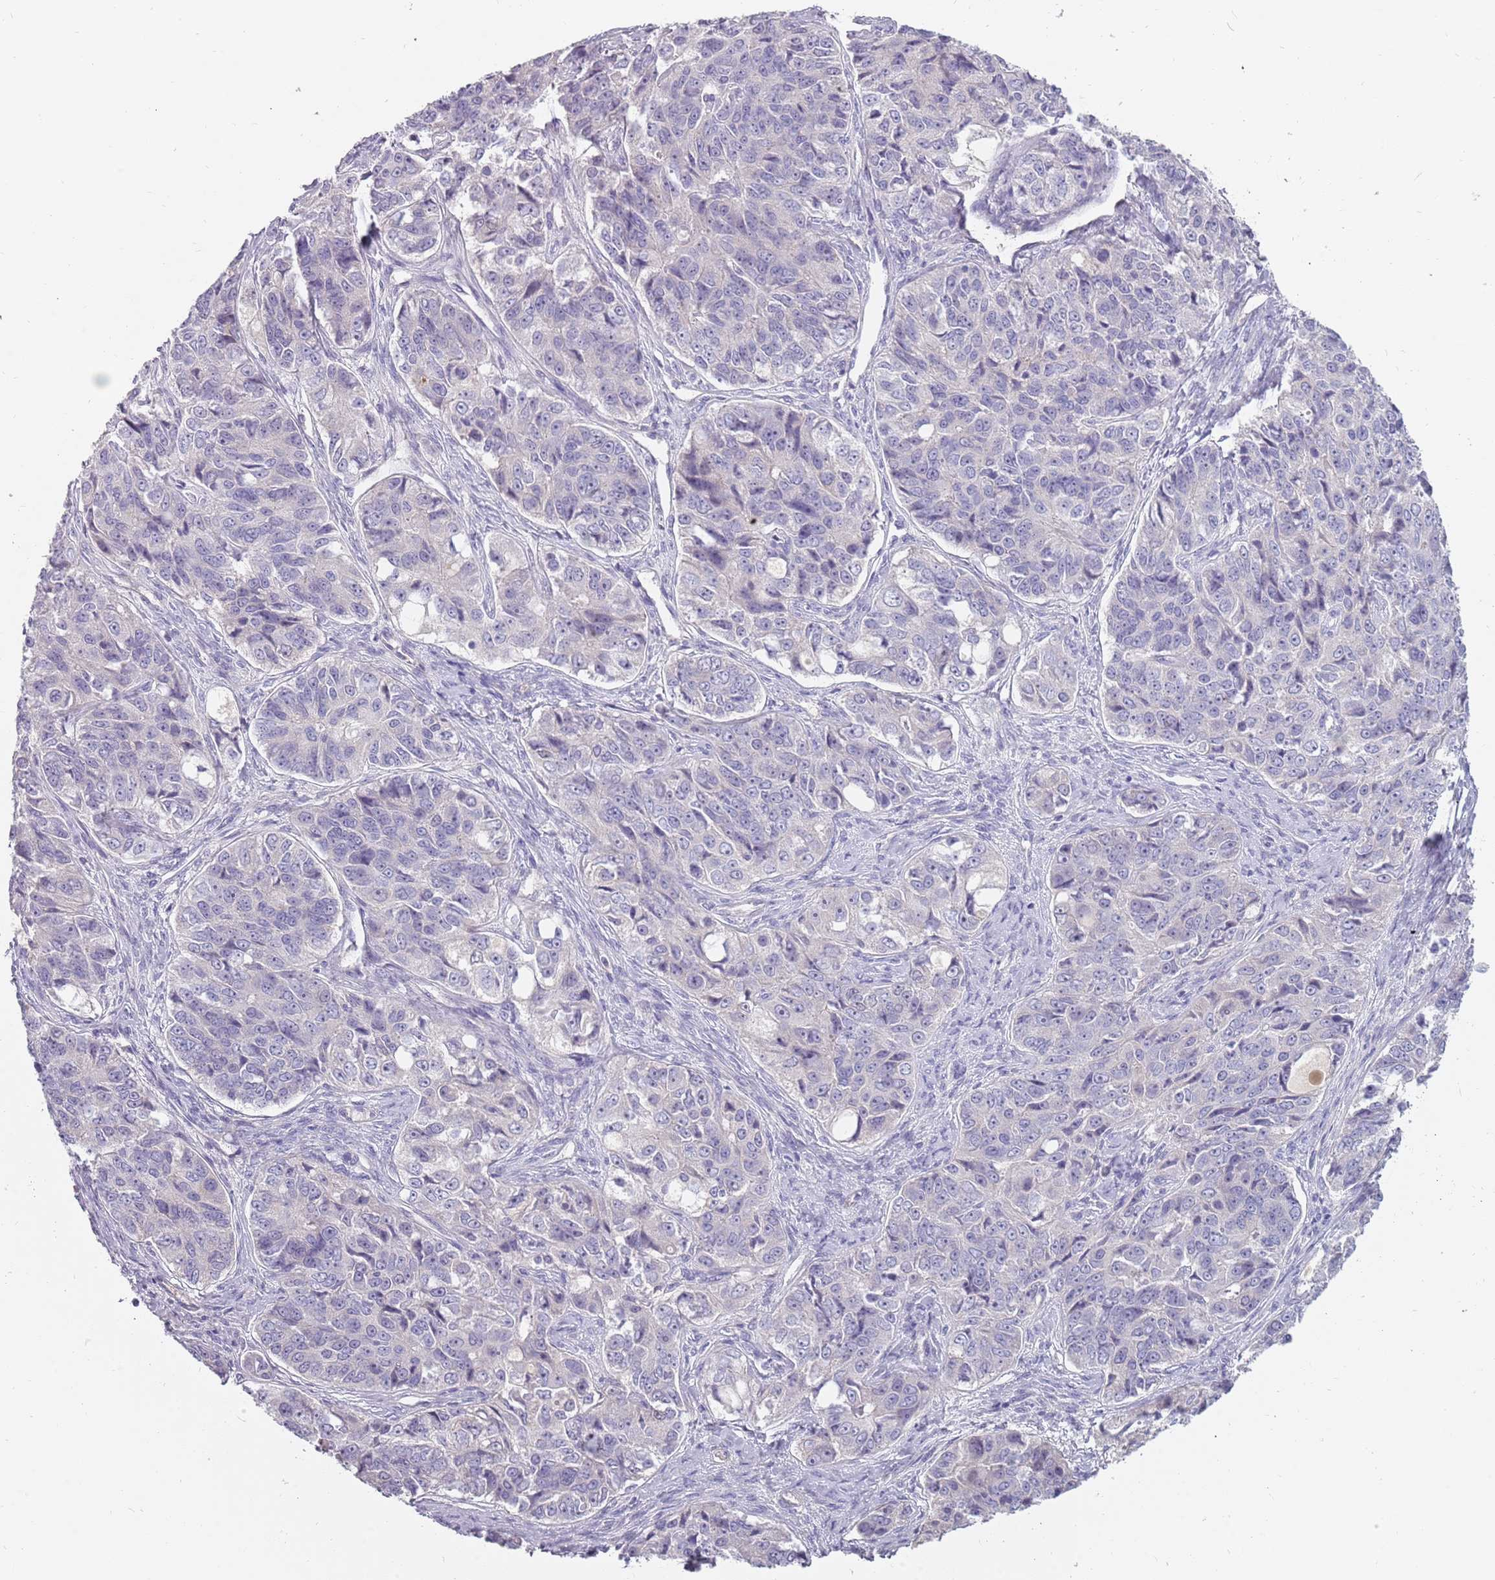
{"staining": {"intensity": "negative", "quantity": "none", "location": "none"}, "tissue": "ovarian cancer", "cell_type": "Tumor cells", "image_type": "cancer", "snomed": [{"axis": "morphology", "description": "Carcinoma, endometroid"}, {"axis": "topography", "description": "Ovary"}], "caption": "Immunohistochemical staining of ovarian cancer (endometroid carcinoma) shows no significant staining in tumor cells. Brightfield microscopy of immunohistochemistry stained with DAB (brown) and hematoxylin (blue), captured at high magnification.", "gene": "DDX4", "patient": {"sex": "female", "age": 51}}